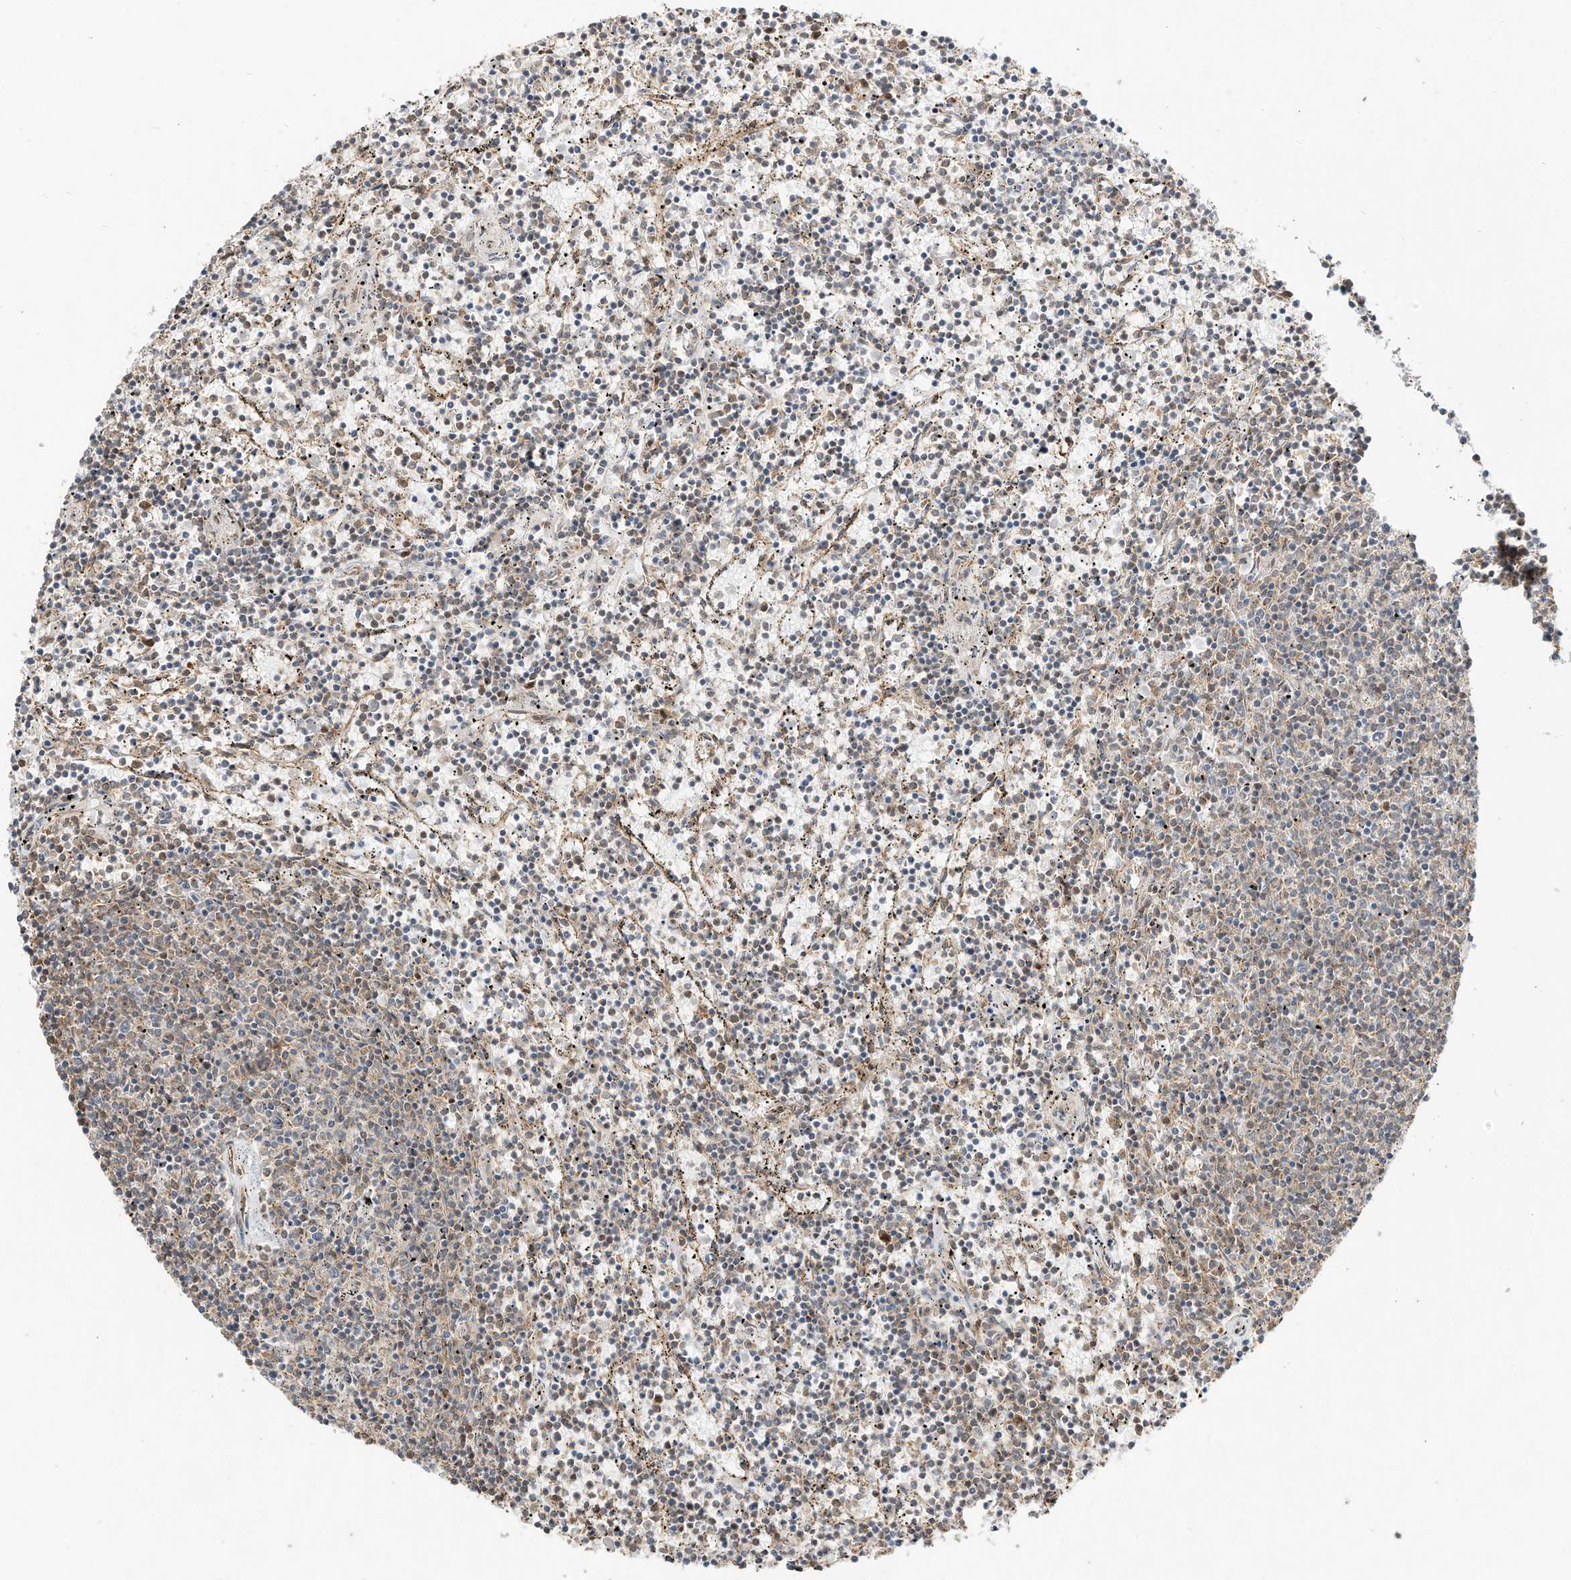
{"staining": {"intensity": "weak", "quantity": "25%-75%", "location": "cytoplasmic/membranous"}, "tissue": "lymphoma", "cell_type": "Tumor cells", "image_type": "cancer", "snomed": [{"axis": "morphology", "description": "Malignant lymphoma, non-Hodgkin's type, Low grade"}, {"axis": "topography", "description": "Spleen"}], "caption": "The photomicrograph demonstrates a brown stain indicating the presence of a protein in the cytoplasmic/membranous of tumor cells in lymphoma. (Stains: DAB in brown, nuclei in blue, Microscopy: brightfield microscopy at high magnification).", "gene": "CUX1", "patient": {"sex": "female", "age": 50}}